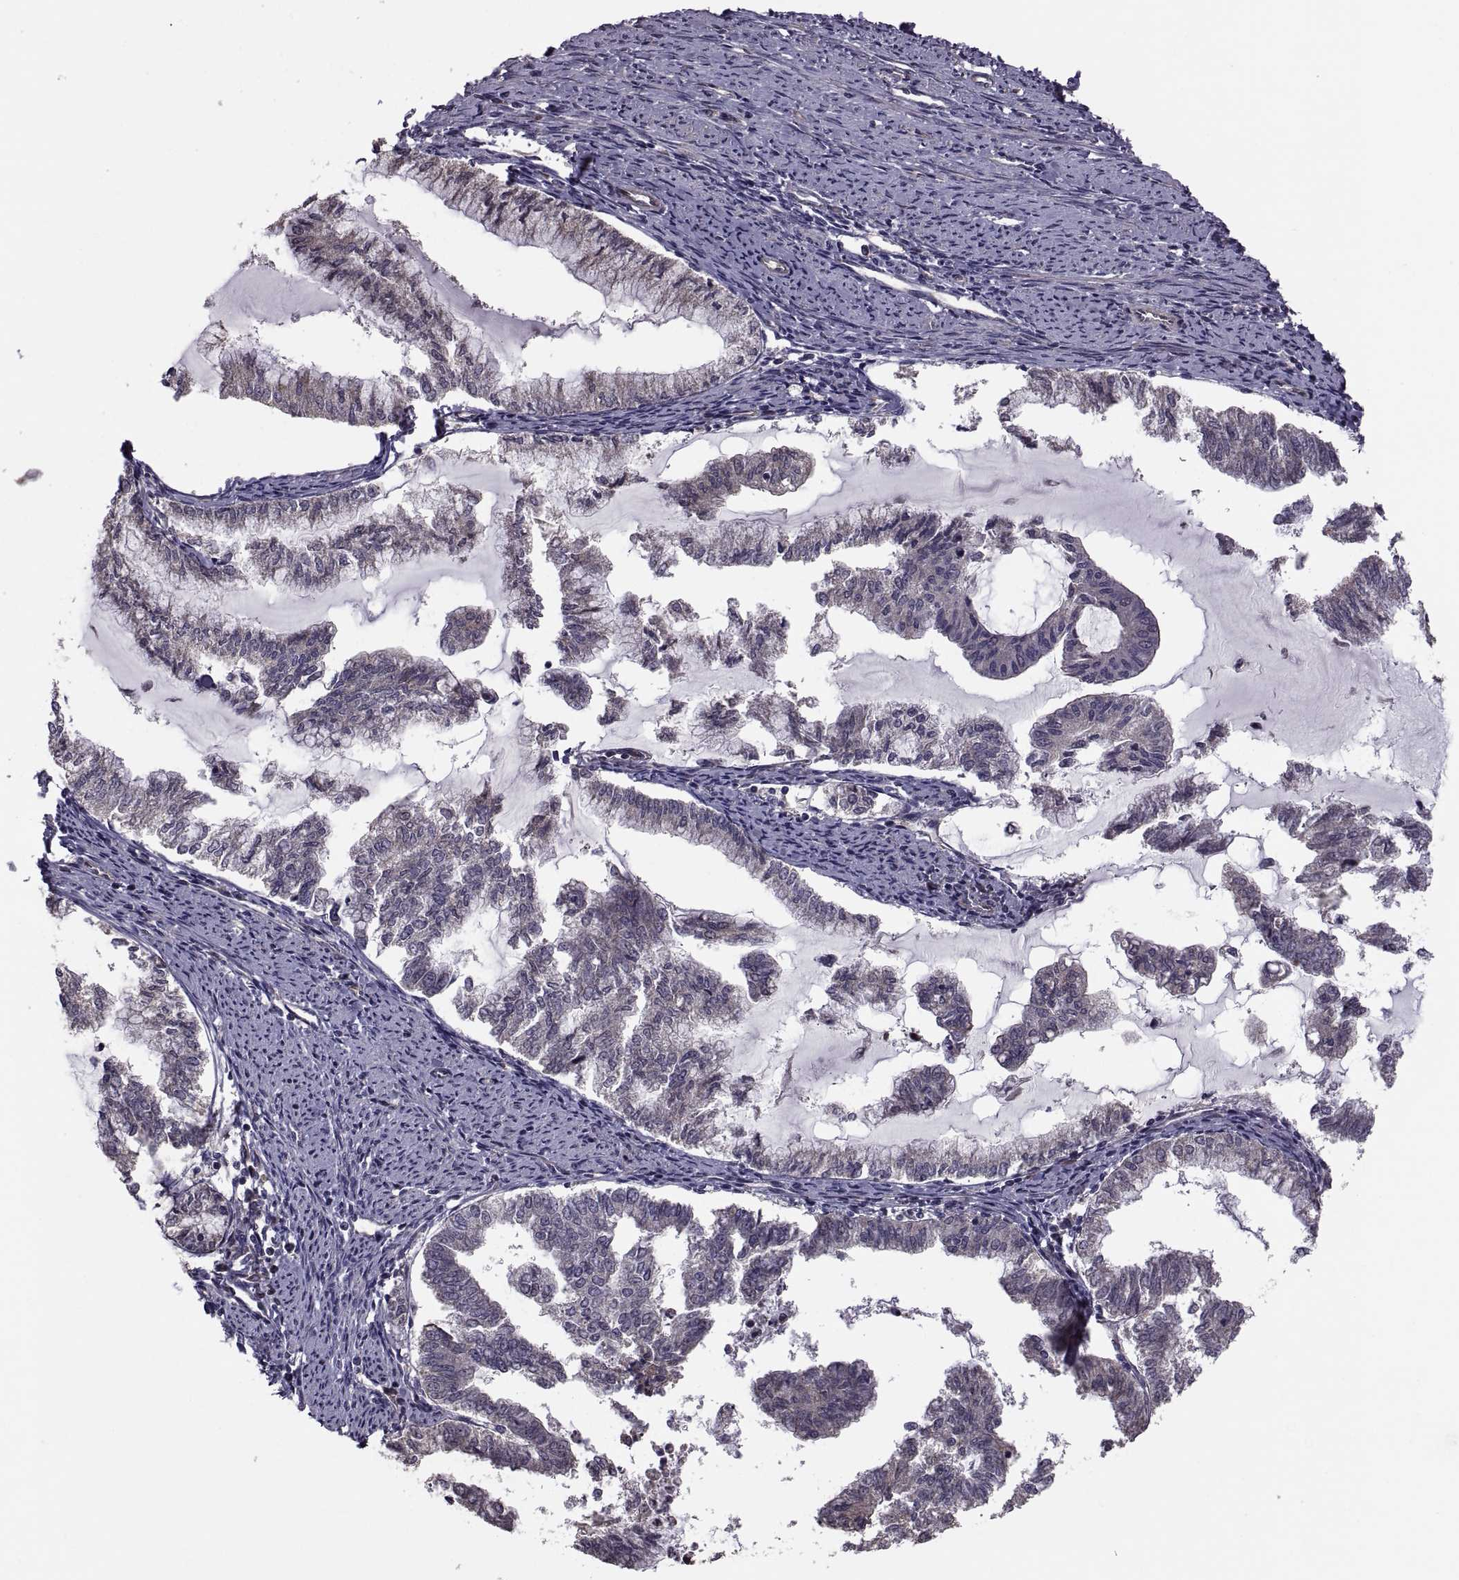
{"staining": {"intensity": "negative", "quantity": "none", "location": "none"}, "tissue": "endometrial cancer", "cell_type": "Tumor cells", "image_type": "cancer", "snomed": [{"axis": "morphology", "description": "Adenocarcinoma, NOS"}, {"axis": "topography", "description": "Endometrium"}], "caption": "This is an immunohistochemistry (IHC) micrograph of human adenocarcinoma (endometrial). There is no positivity in tumor cells.", "gene": "PMM2", "patient": {"sex": "female", "age": 79}}